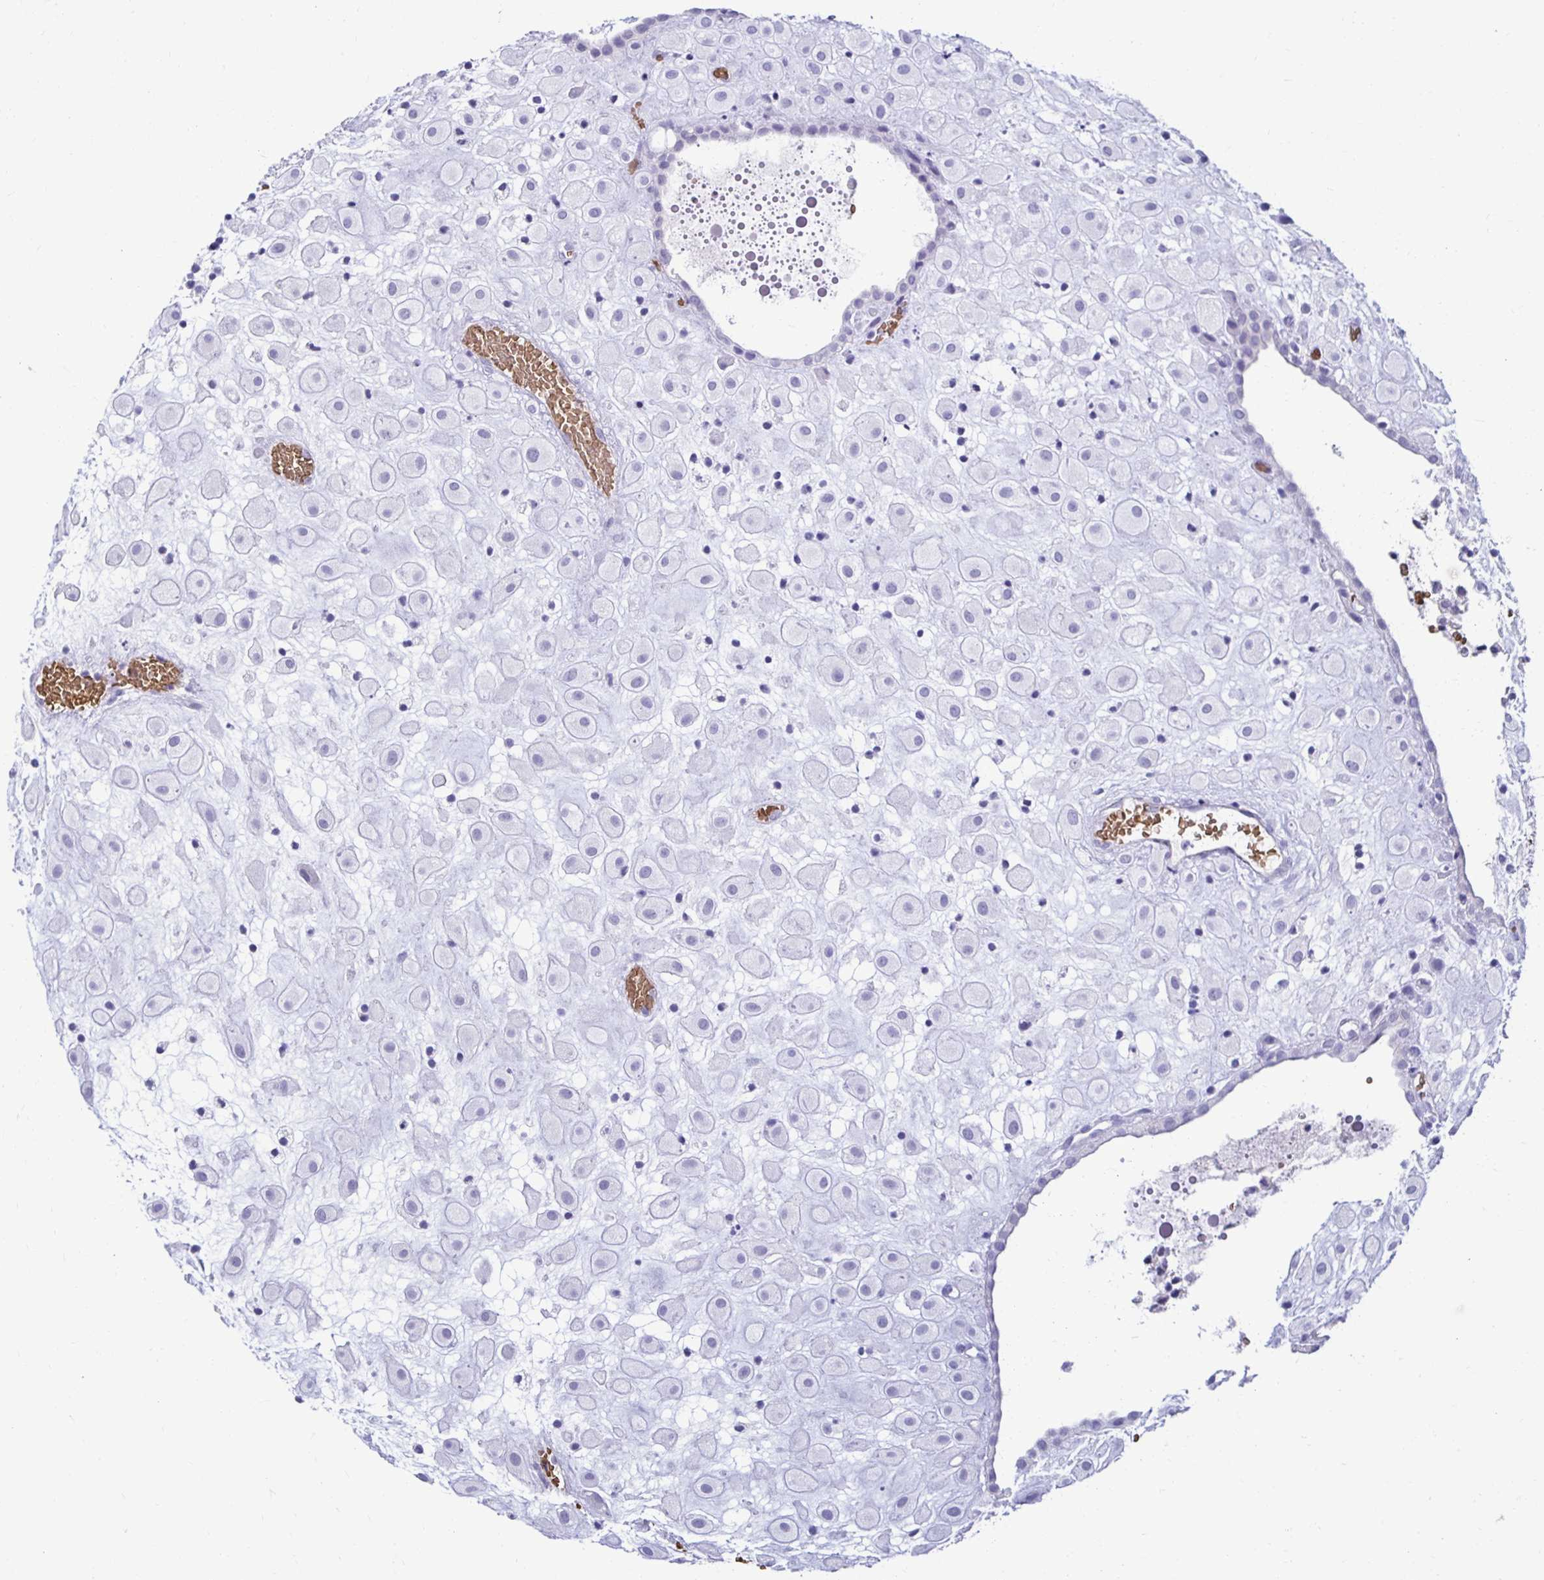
{"staining": {"intensity": "negative", "quantity": "none", "location": "none"}, "tissue": "placenta", "cell_type": "Decidual cells", "image_type": "normal", "snomed": [{"axis": "morphology", "description": "Normal tissue, NOS"}, {"axis": "topography", "description": "Placenta"}], "caption": "A micrograph of placenta stained for a protein exhibits no brown staining in decidual cells. The staining is performed using DAB (3,3'-diaminobenzidine) brown chromogen with nuclei counter-stained in using hematoxylin.", "gene": "RHBDL3", "patient": {"sex": "female", "age": 24}}